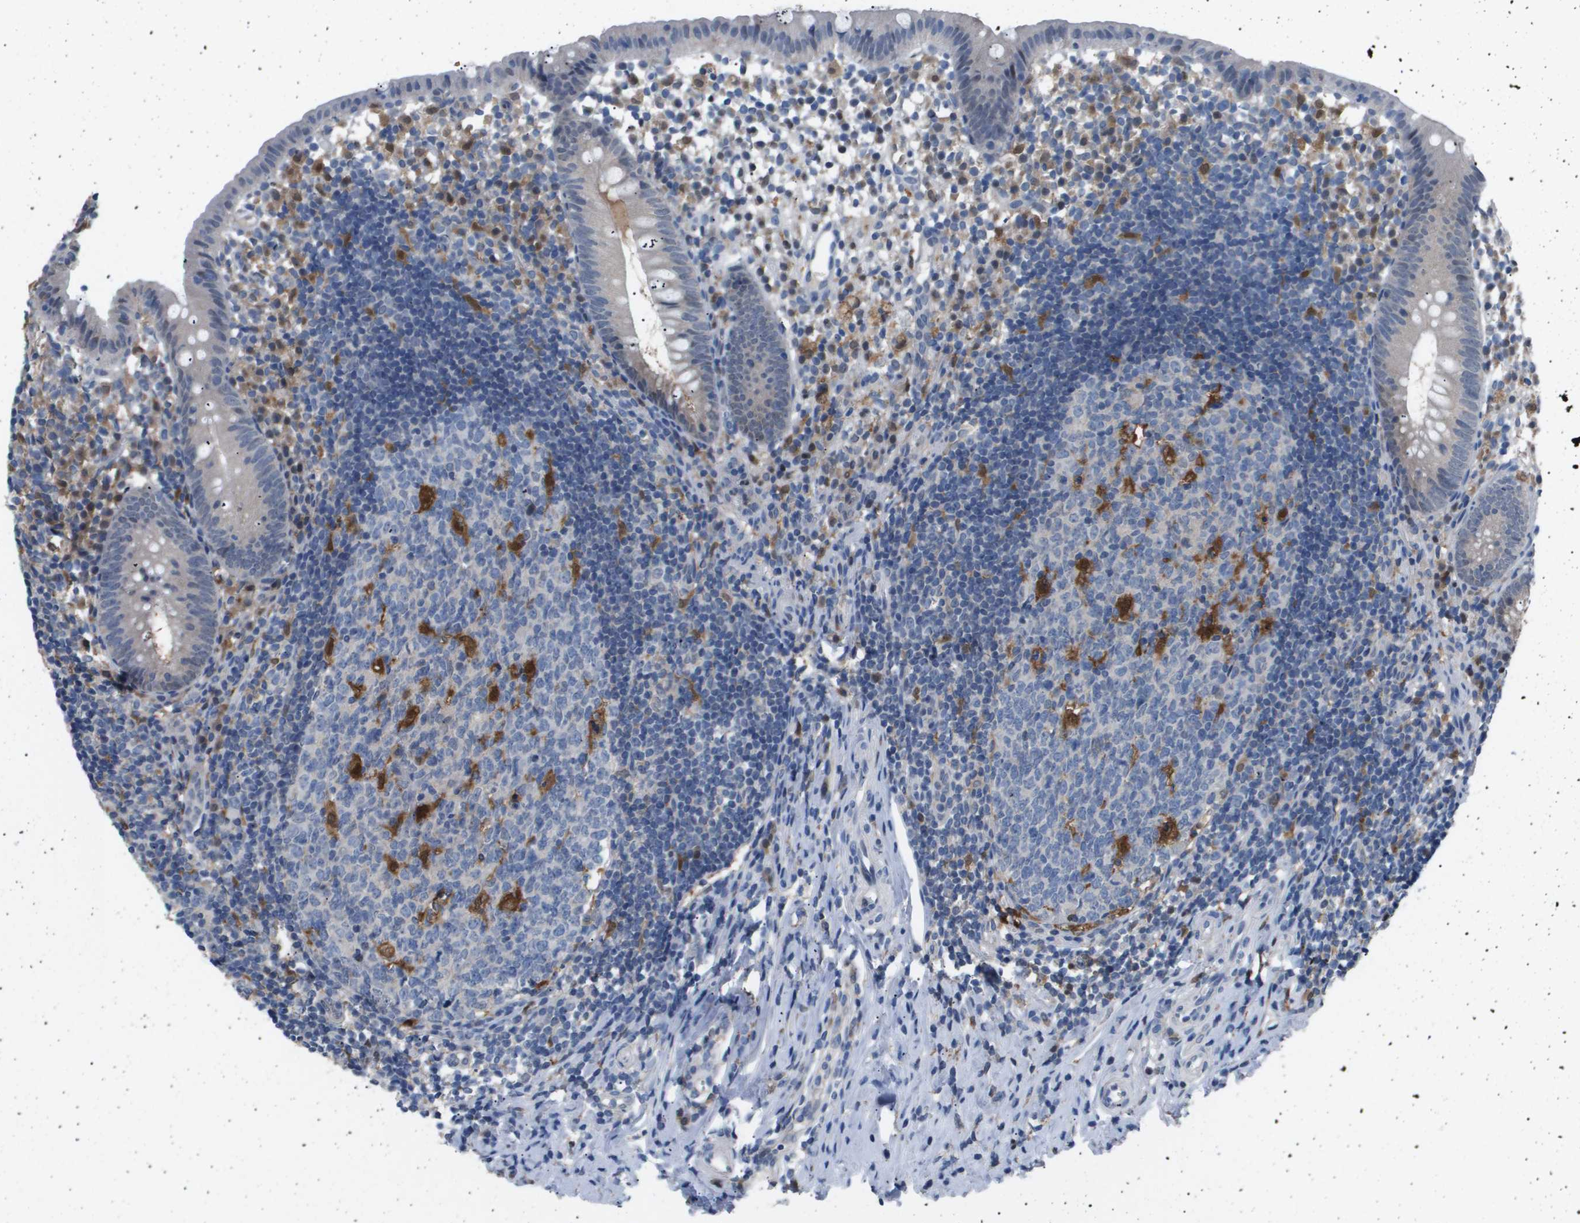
{"staining": {"intensity": "weak", "quantity": "25%-75%", "location": "cytoplasmic/membranous,nuclear"}, "tissue": "appendix", "cell_type": "Glandular cells", "image_type": "normal", "snomed": [{"axis": "morphology", "description": "Normal tissue, NOS"}, {"axis": "topography", "description": "Appendix"}], "caption": "Protein expression by immunohistochemistry demonstrates weak cytoplasmic/membranous,nuclear staining in approximately 25%-75% of glandular cells in normal appendix.", "gene": "AKR1A1", "patient": {"sex": "female", "age": 20}}